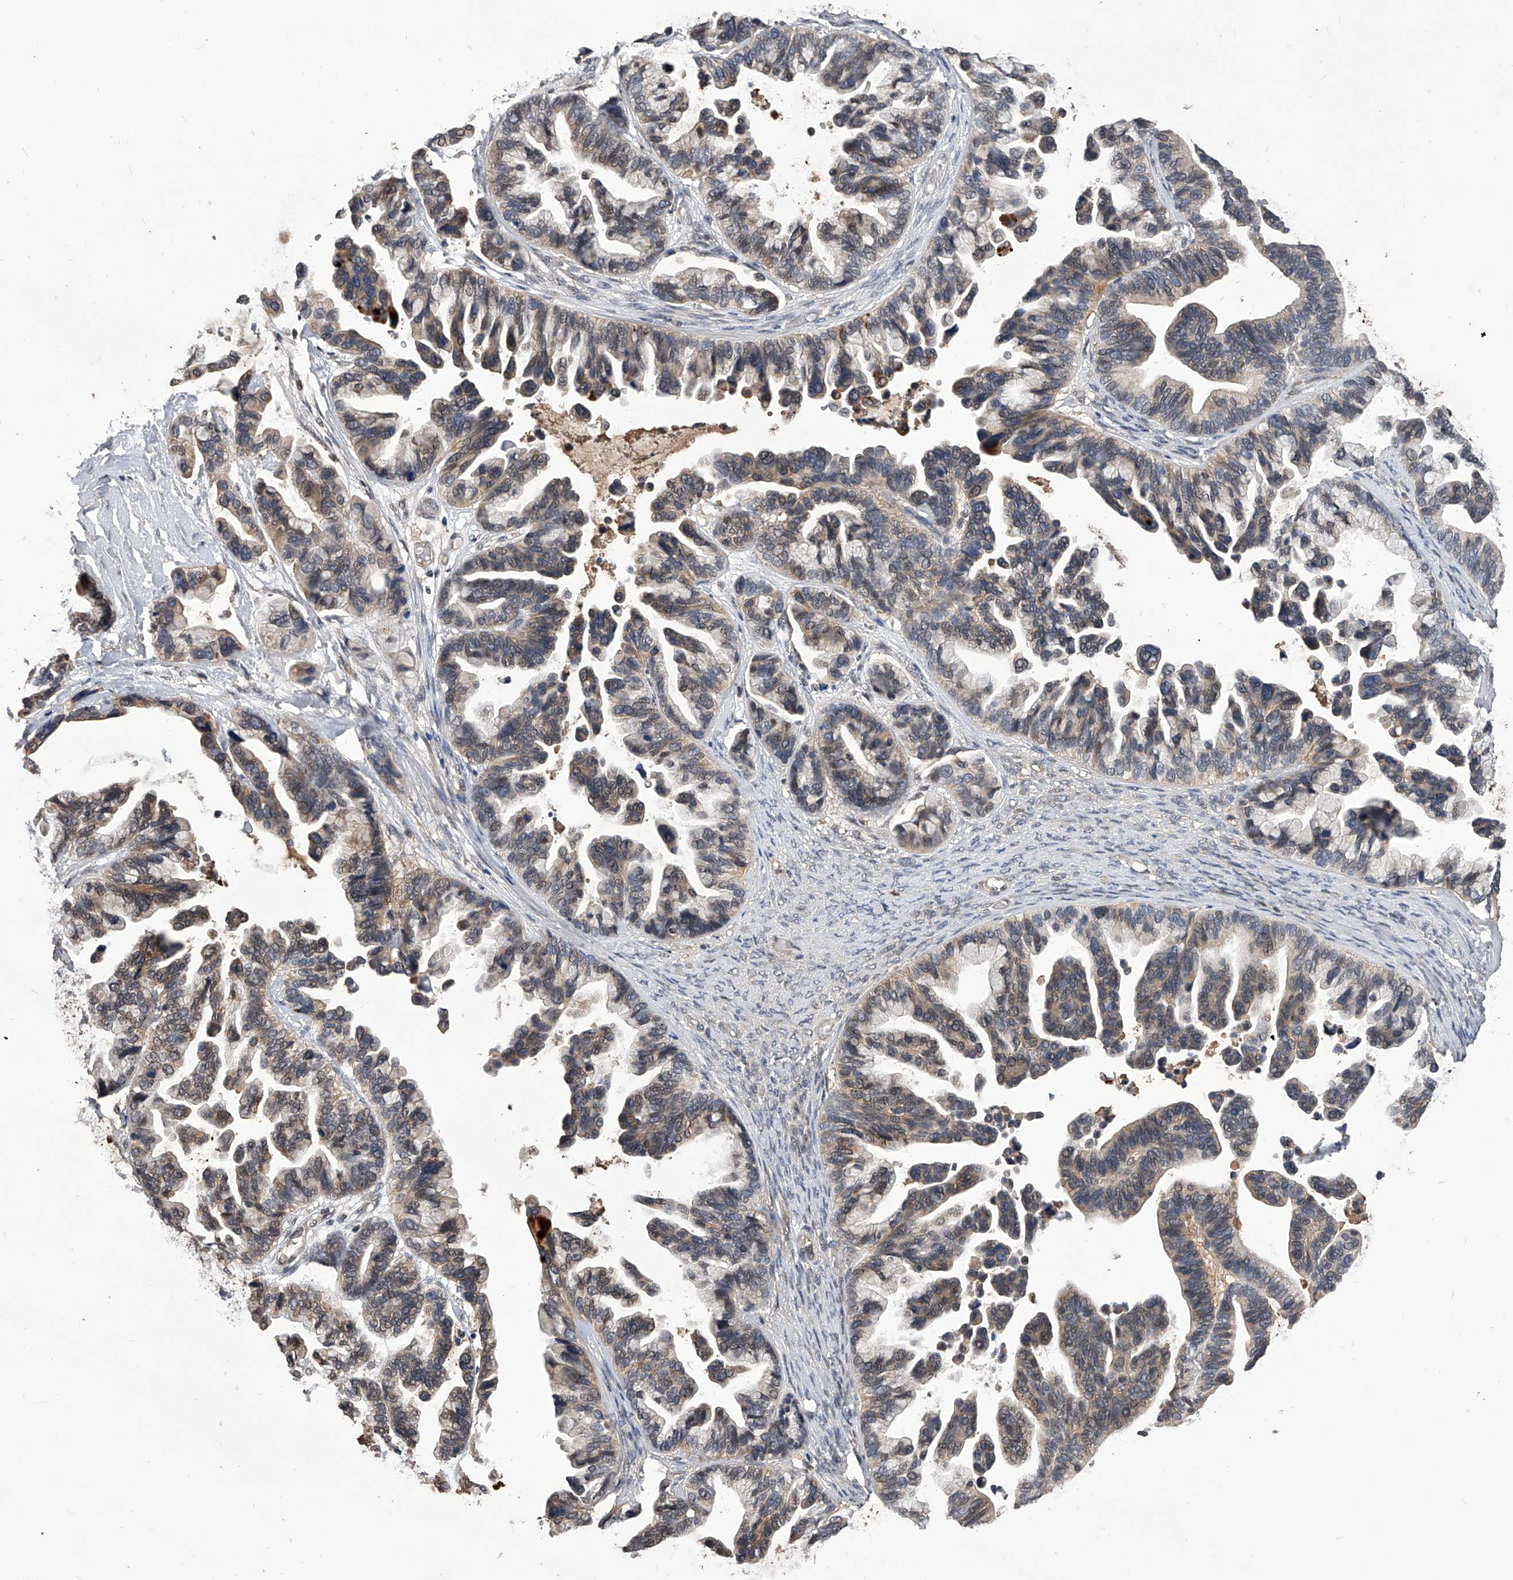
{"staining": {"intensity": "weak", "quantity": "25%-75%", "location": "cytoplasmic/membranous"}, "tissue": "ovarian cancer", "cell_type": "Tumor cells", "image_type": "cancer", "snomed": [{"axis": "morphology", "description": "Cystadenocarcinoma, serous, NOS"}, {"axis": "topography", "description": "Ovary"}], "caption": "Ovarian serous cystadenocarcinoma stained with DAB IHC shows low levels of weak cytoplasmic/membranous positivity in about 25%-75% of tumor cells.", "gene": "CFAP410", "patient": {"sex": "female", "age": 56}}